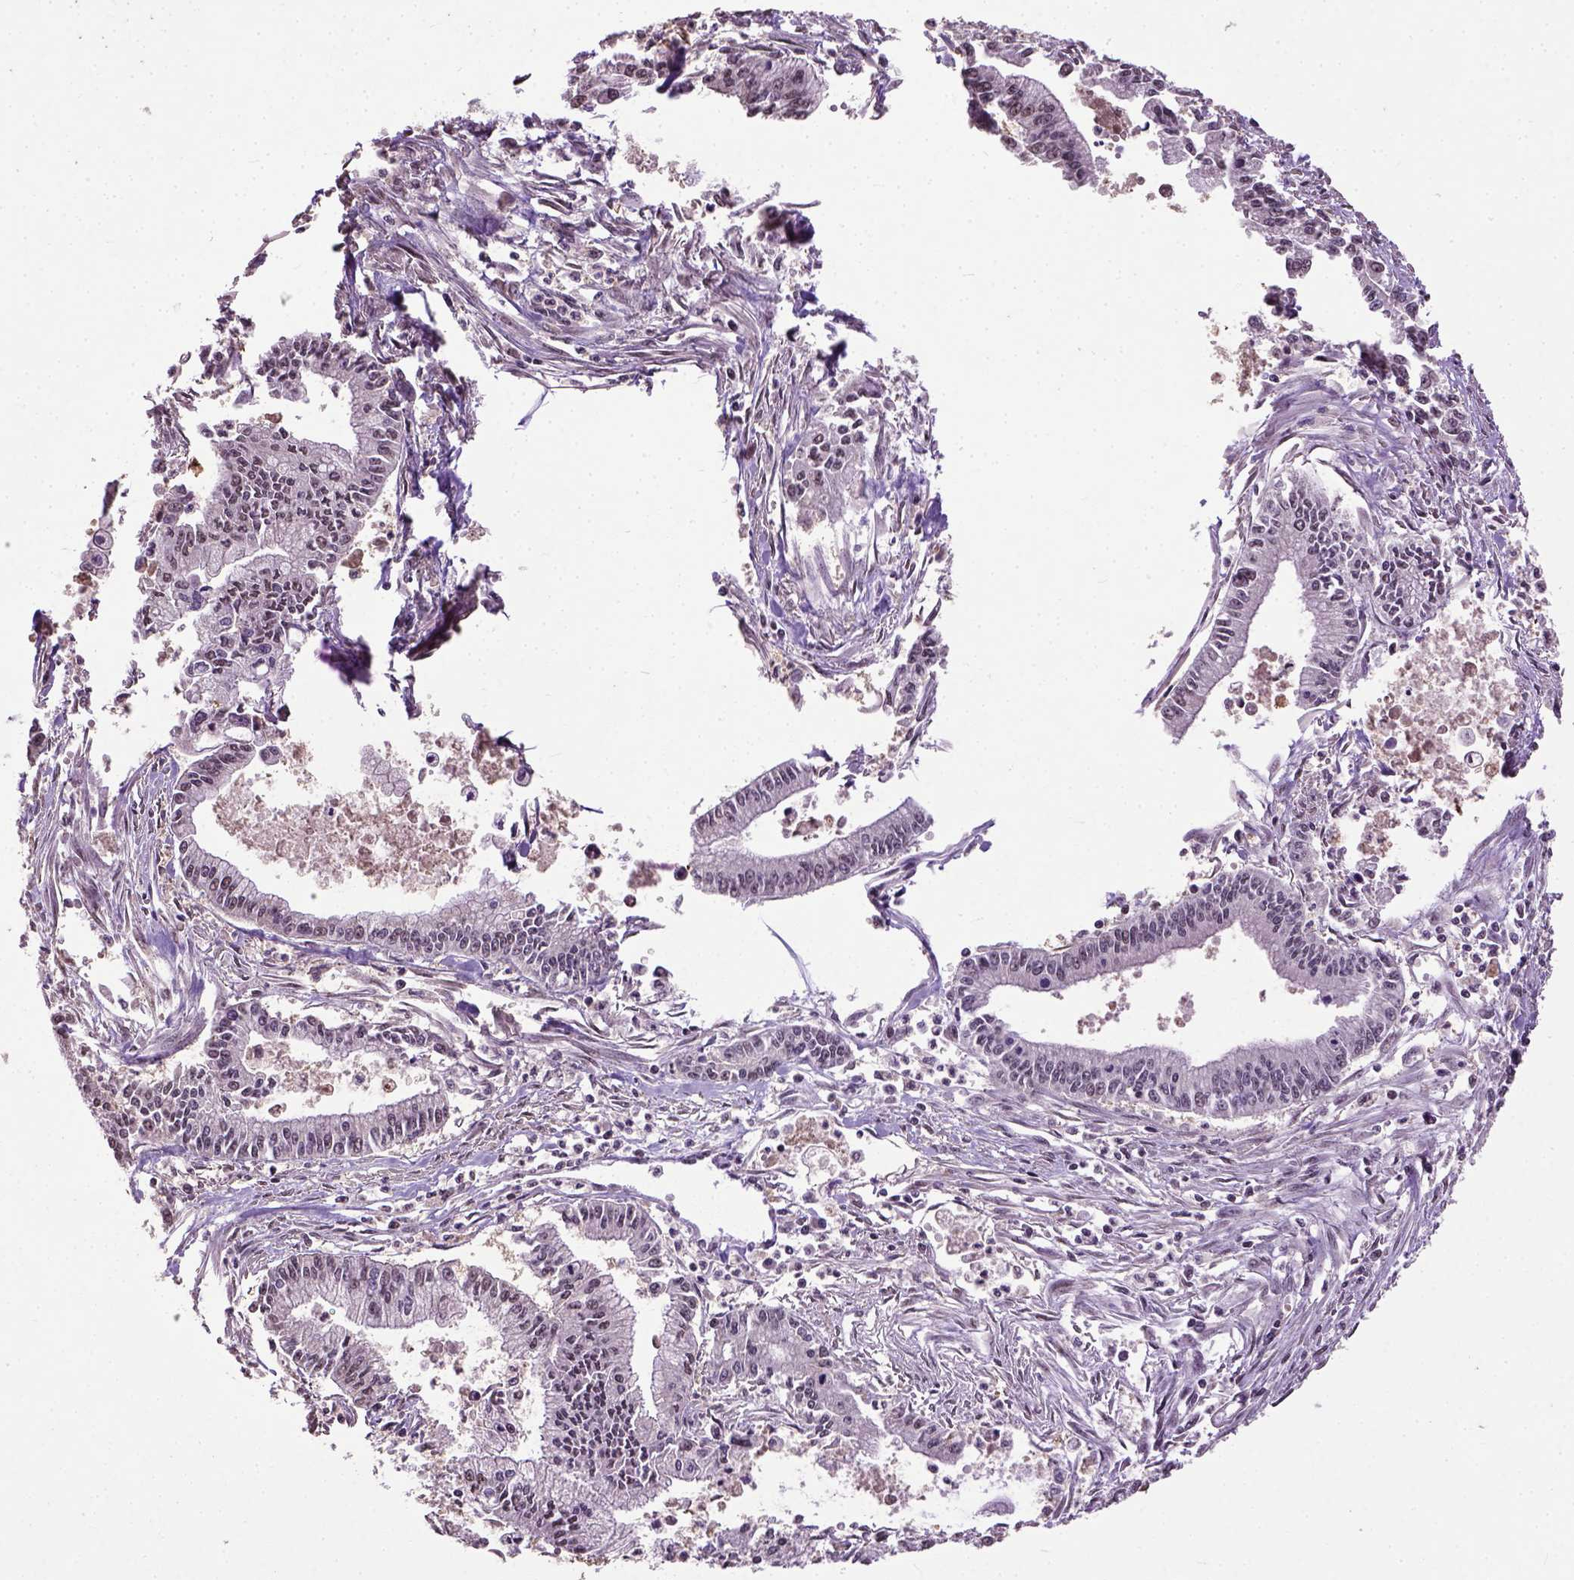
{"staining": {"intensity": "weak", "quantity": "25%-75%", "location": "nuclear"}, "tissue": "pancreatic cancer", "cell_type": "Tumor cells", "image_type": "cancer", "snomed": [{"axis": "morphology", "description": "Adenocarcinoma, NOS"}, {"axis": "topography", "description": "Pancreas"}], "caption": "Immunohistochemical staining of human adenocarcinoma (pancreatic) demonstrates low levels of weak nuclear staining in about 25%-75% of tumor cells.", "gene": "UBA3", "patient": {"sex": "female", "age": 65}}